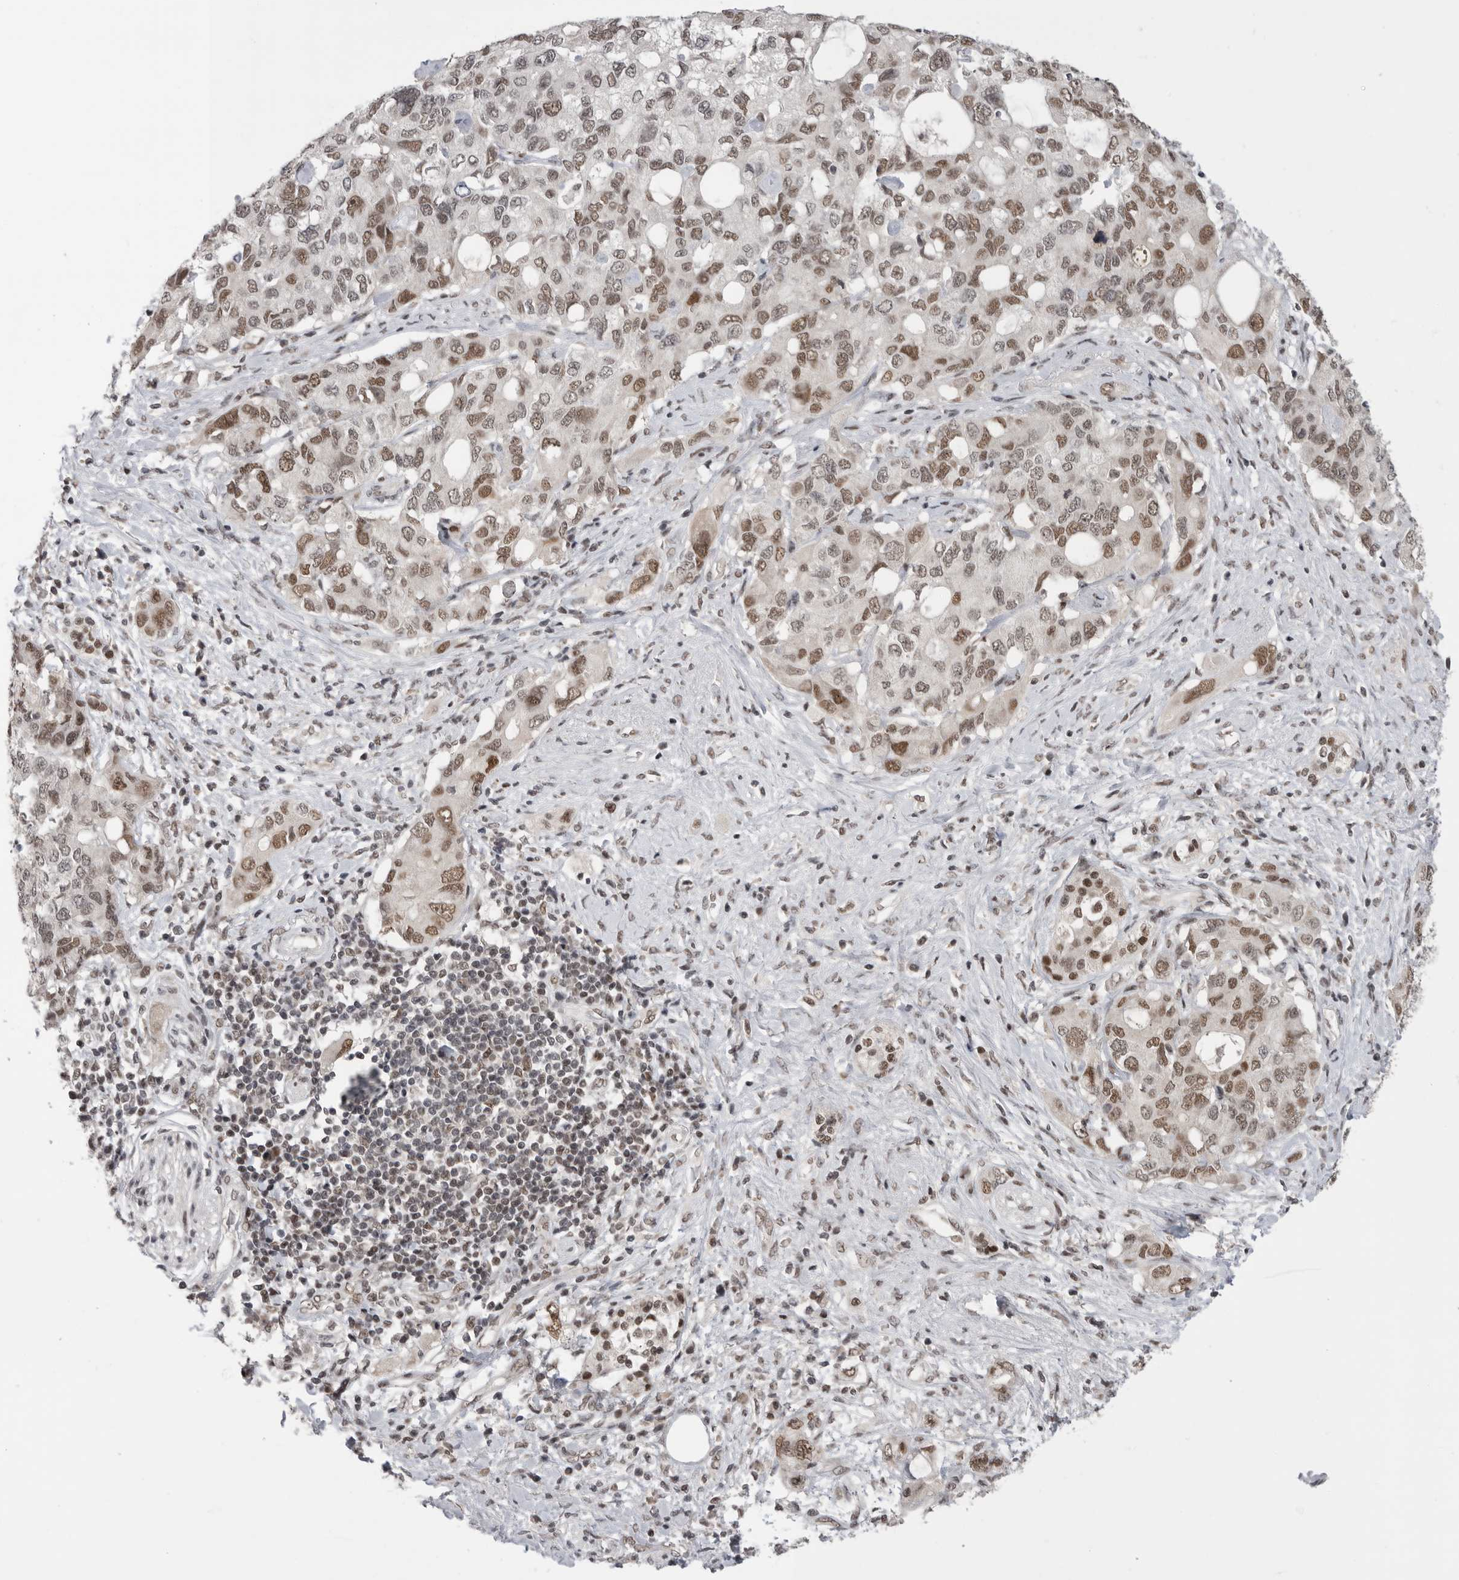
{"staining": {"intensity": "moderate", "quantity": ">75%", "location": "nuclear"}, "tissue": "pancreatic cancer", "cell_type": "Tumor cells", "image_type": "cancer", "snomed": [{"axis": "morphology", "description": "Adenocarcinoma, NOS"}, {"axis": "topography", "description": "Pancreas"}], "caption": "Immunohistochemical staining of pancreatic adenocarcinoma reveals medium levels of moderate nuclear staining in approximately >75% of tumor cells.", "gene": "POU5F1", "patient": {"sex": "female", "age": 56}}